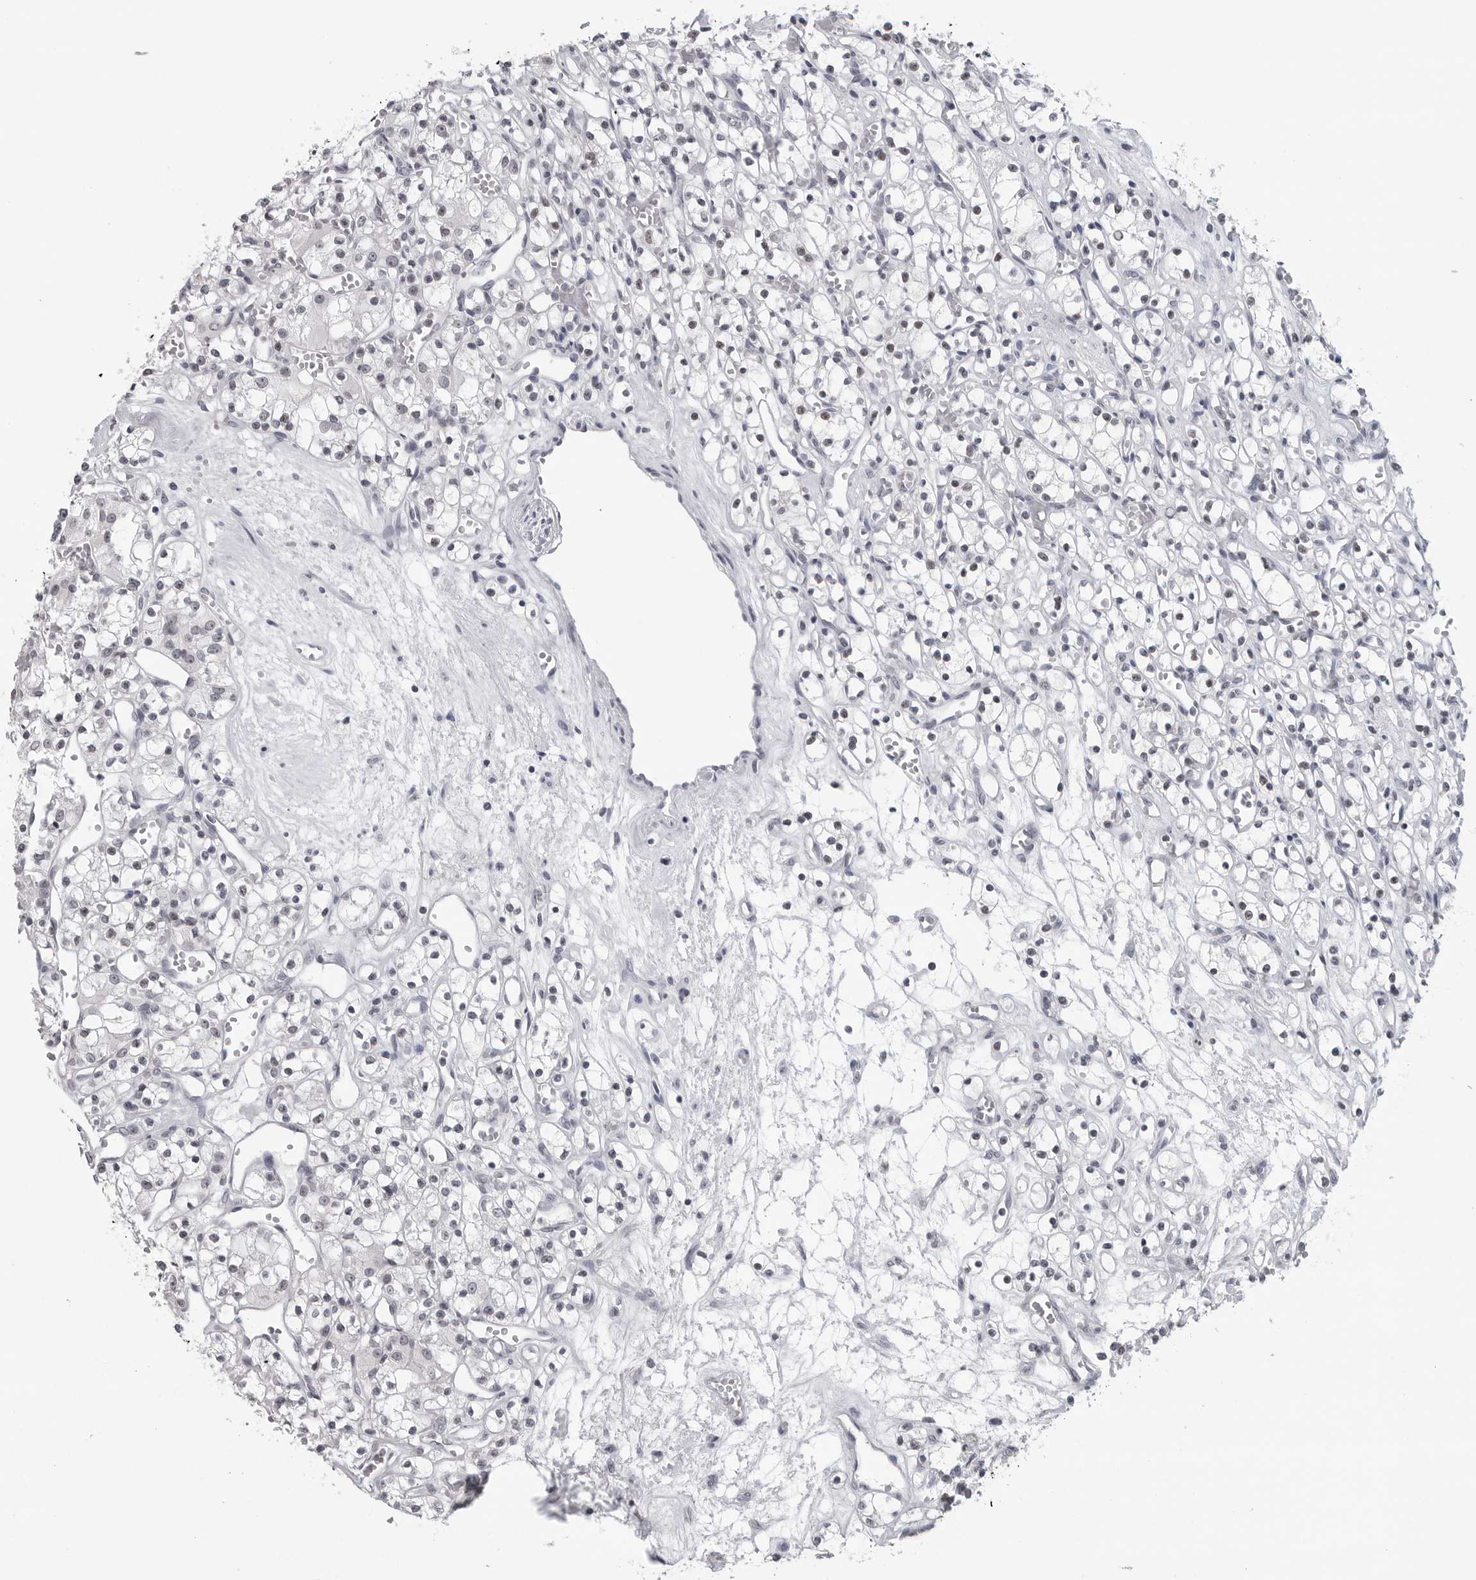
{"staining": {"intensity": "weak", "quantity": "<25%", "location": "nuclear"}, "tissue": "renal cancer", "cell_type": "Tumor cells", "image_type": "cancer", "snomed": [{"axis": "morphology", "description": "Adenocarcinoma, NOS"}, {"axis": "topography", "description": "Kidney"}], "caption": "This is an IHC photomicrograph of human renal cancer. There is no positivity in tumor cells.", "gene": "DDX54", "patient": {"sex": "female", "age": 59}}